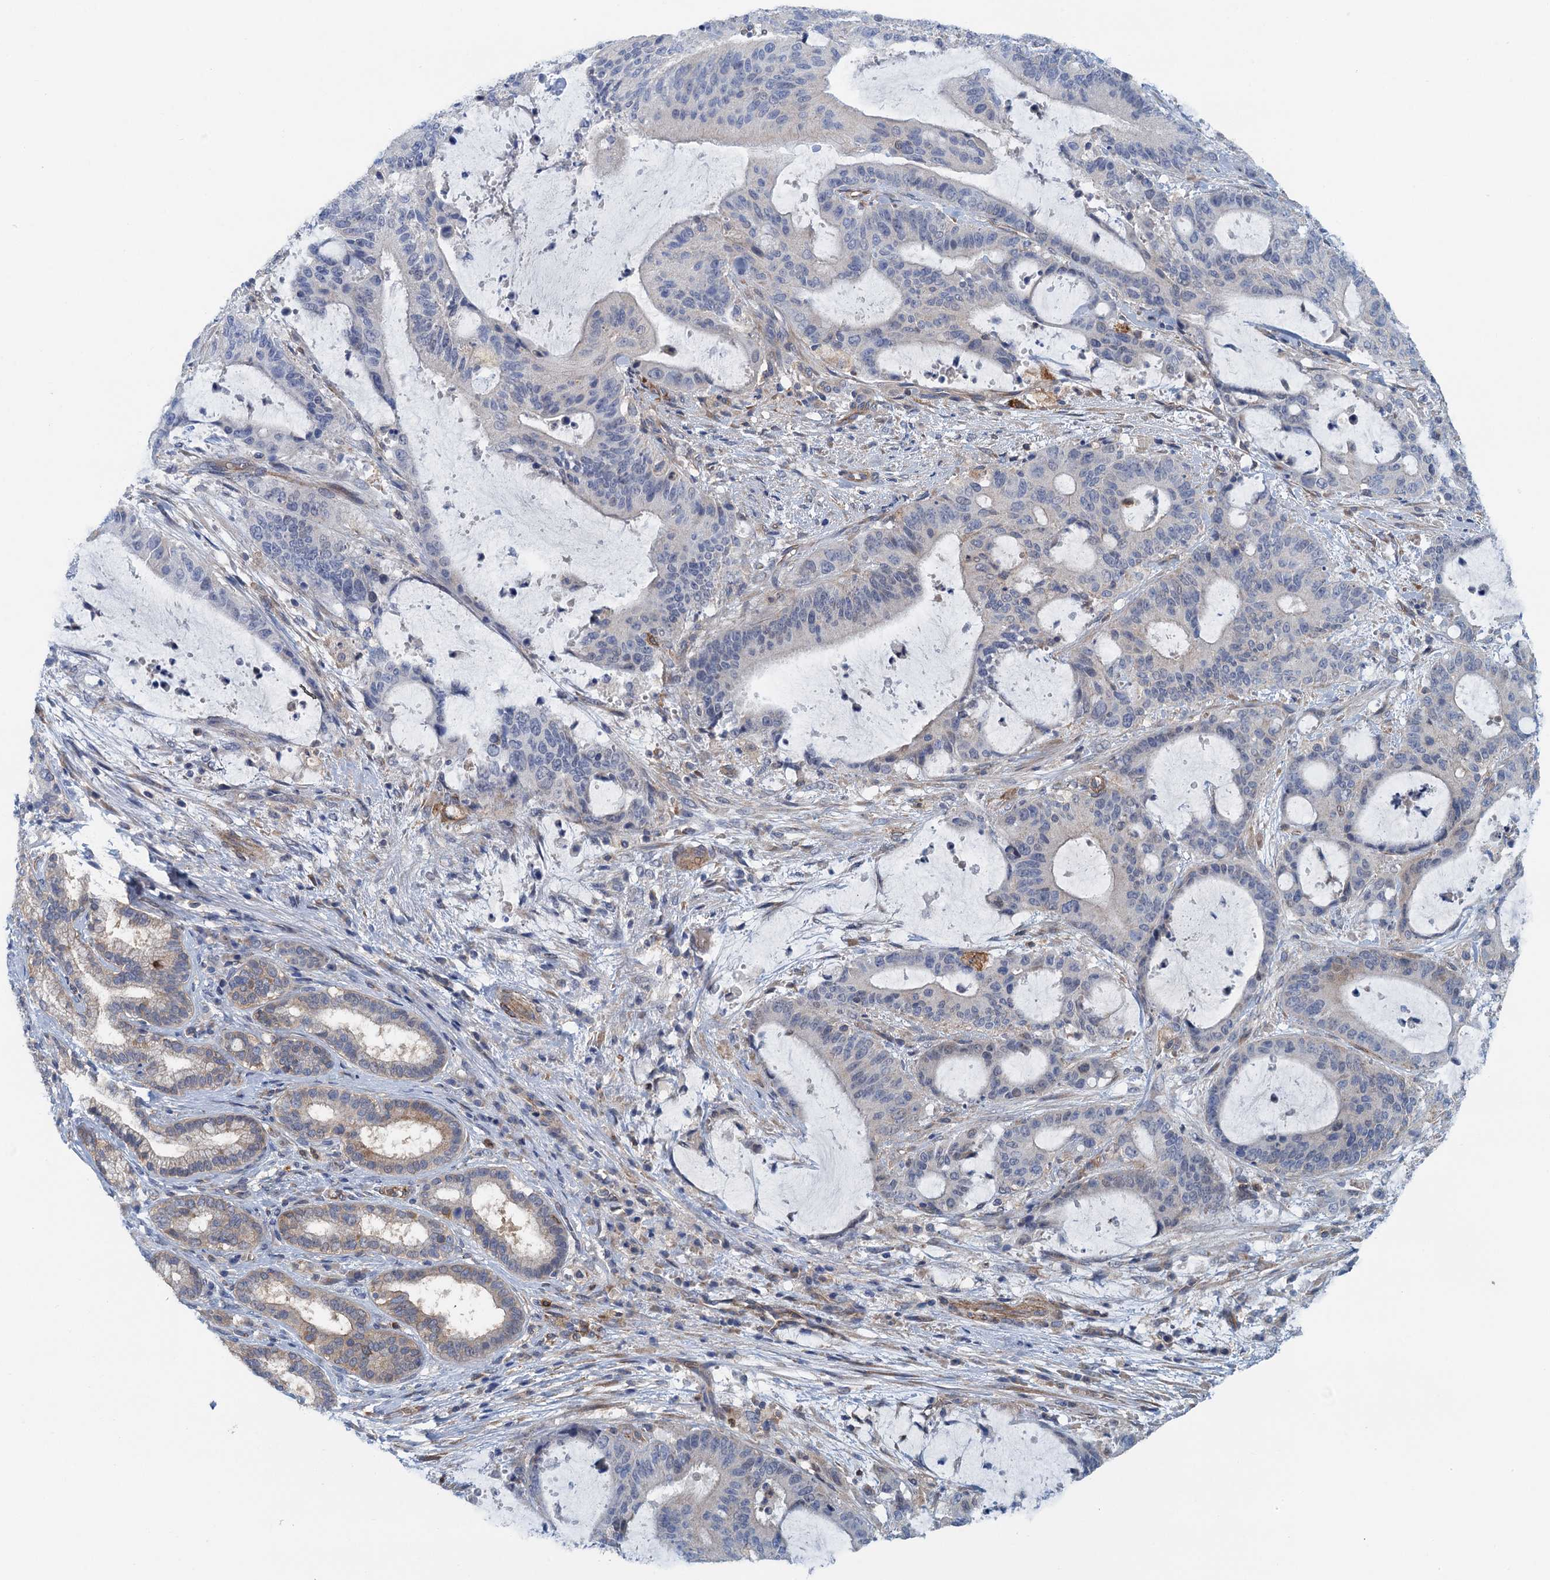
{"staining": {"intensity": "negative", "quantity": "none", "location": "none"}, "tissue": "liver cancer", "cell_type": "Tumor cells", "image_type": "cancer", "snomed": [{"axis": "morphology", "description": "Normal tissue, NOS"}, {"axis": "morphology", "description": "Cholangiocarcinoma"}, {"axis": "topography", "description": "Liver"}, {"axis": "topography", "description": "Peripheral nerve tissue"}], "caption": "Liver cancer was stained to show a protein in brown. There is no significant staining in tumor cells.", "gene": "RSAD2", "patient": {"sex": "female", "age": 73}}